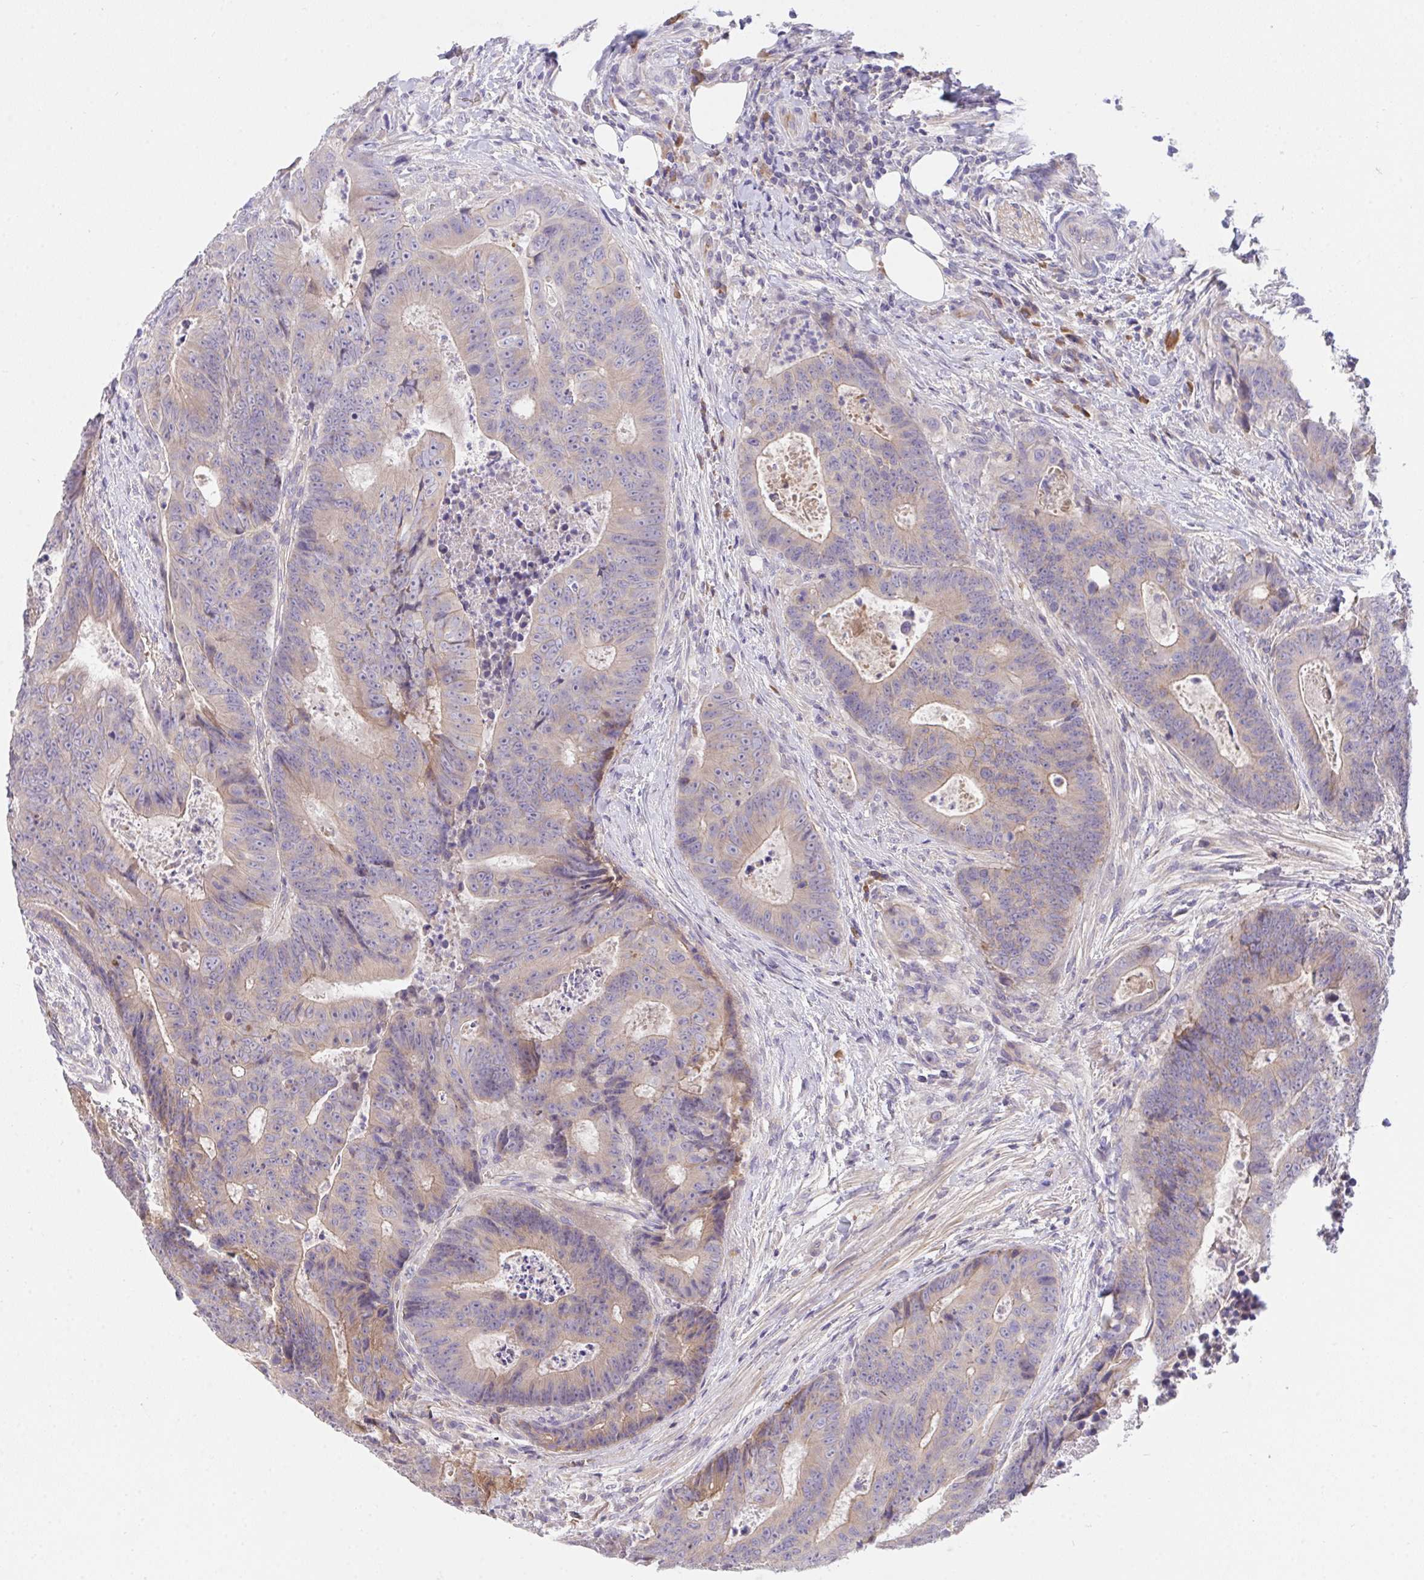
{"staining": {"intensity": "moderate", "quantity": "25%-75%", "location": "cytoplasmic/membranous"}, "tissue": "colorectal cancer", "cell_type": "Tumor cells", "image_type": "cancer", "snomed": [{"axis": "morphology", "description": "Adenocarcinoma, NOS"}, {"axis": "topography", "description": "Colon"}], "caption": "Colorectal cancer stained with immunohistochemistry shows moderate cytoplasmic/membranous positivity in about 25%-75% of tumor cells.", "gene": "ZNF581", "patient": {"sex": "female", "age": 48}}